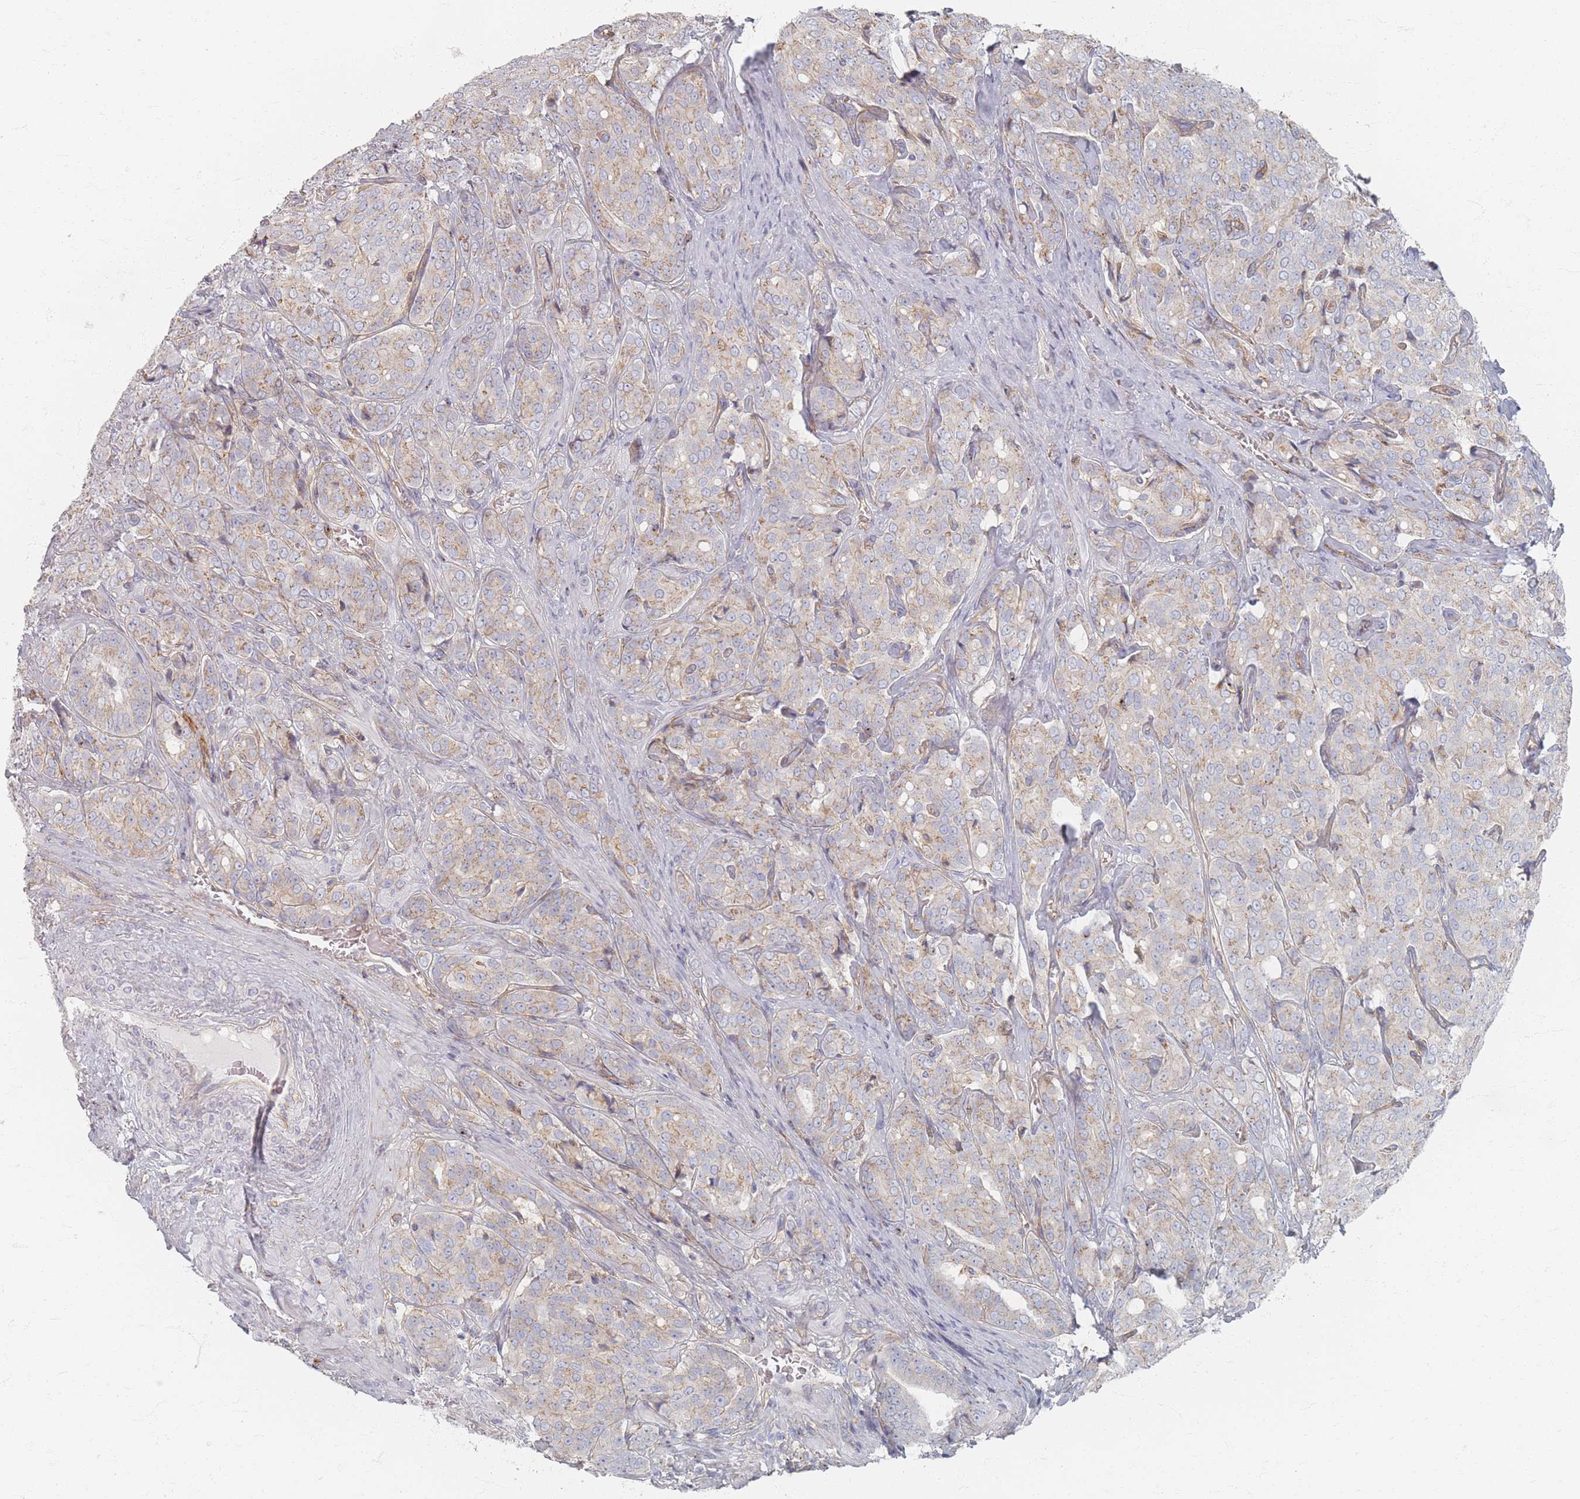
{"staining": {"intensity": "weak", "quantity": "<25%", "location": "cytoplasmic/membranous"}, "tissue": "prostate cancer", "cell_type": "Tumor cells", "image_type": "cancer", "snomed": [{"axis": "morphology", "description": "Adenocarcinoma, High grade"}, {"axis": "topography", "description": "Prostate"}], "caption": "Human prostate adenocarcinoma (high-grade) stained for a protein using immunohistochemistry (IHC) exhibits no positivity in tumor cells.", "gene": "GNB1", "patient": {"sex": "male", "age": 68}}